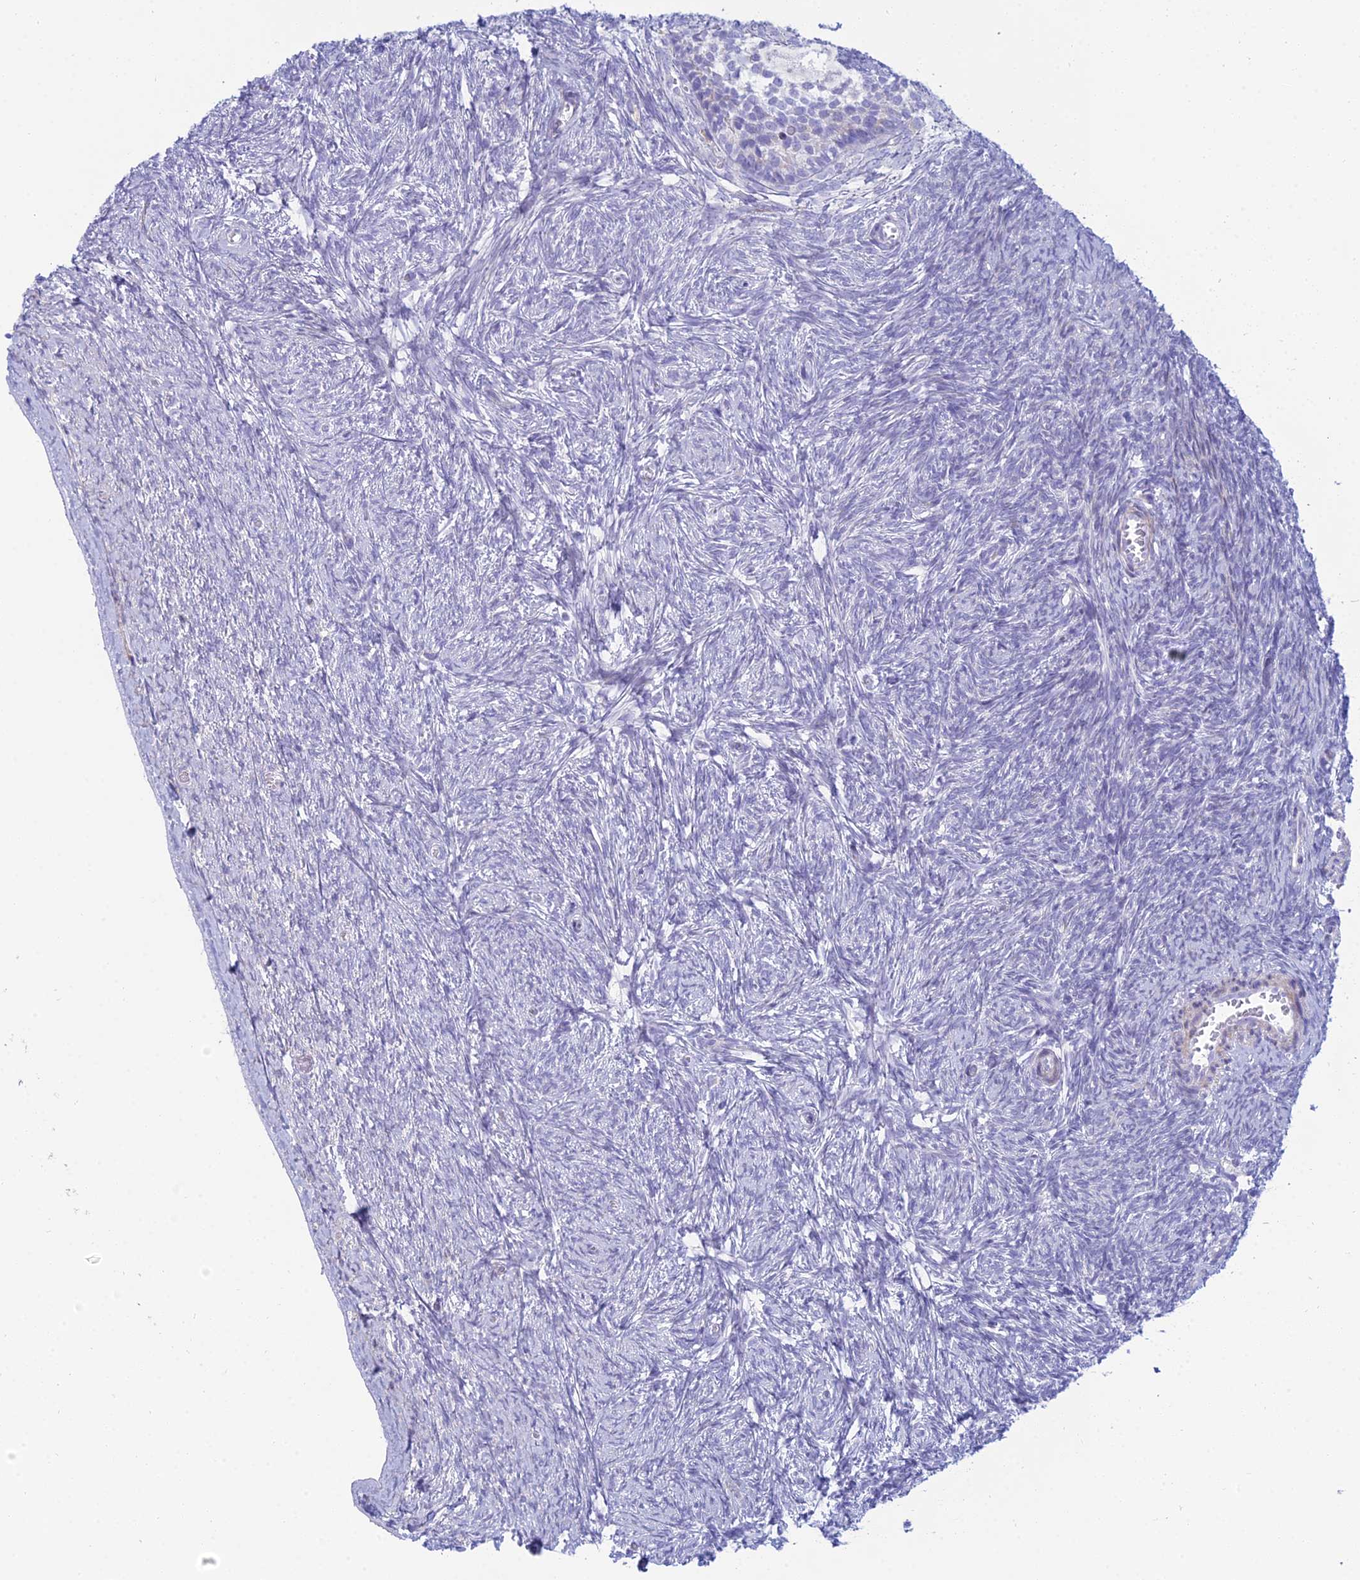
{"staining": {"intensity": "negative", "quantity": "none", "location": "none"}, "tissue": "ovary", "cell_type": "Ovarian stroma cells", "image_type": "normal", "snomed": [{"axis": "morphology", "description": "Normal tissue, NOS"}, {"axis": "topography", "description": "Ovary"}], "caption": "IHC image of unremarkable ovary: human ovary stained with DAB (3,3'-diaminobenzidine) exhibits no significant protein expression in ovarian stroma cells.", "gene": "PRR13", "patient": {"sex": "female", "age": 44}}